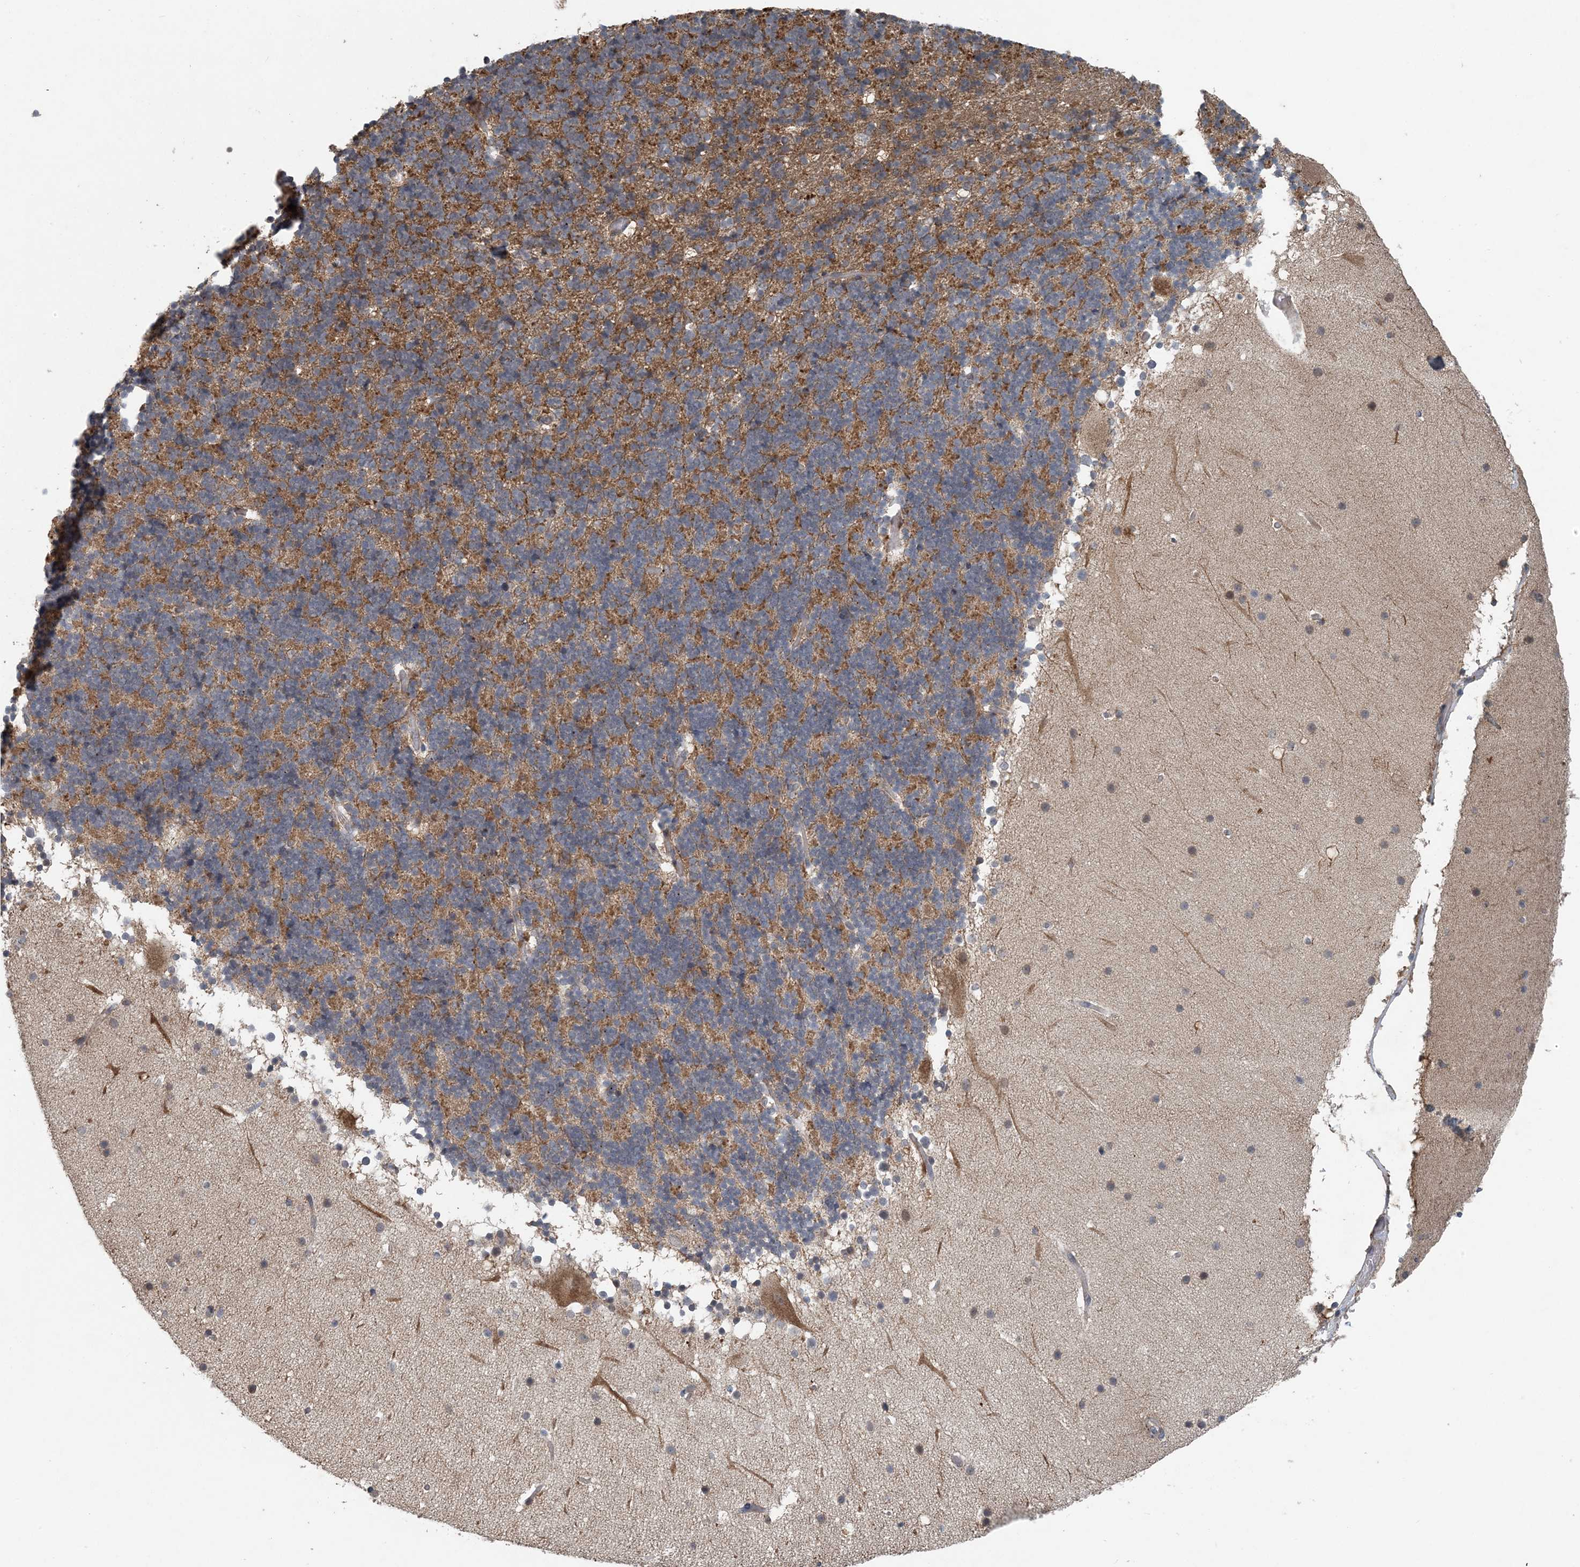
{"staining": {"intensity": "moderate", "quantity": "25%-75%", "location": "cytoplasmic/membranous"}, "tissue": "cerebellum", "cell_type": "Cells in granular layer", "image_type": "normal", "snomed": [{"axis": "morphology", "description": "Normal tissue, NOS"}, {"axis": "topography", "description": "Cerebellum"}], "caption": "This histopathology image shows immunohistochemistry (IHC) staining of normal human cerebellum, with medium moderate cytoplasmic/membranous staining in approximately 25%-75% of cells in granular layer.", "gene": "MYO9B", "patient": {"sex": "male", "age": 57}}